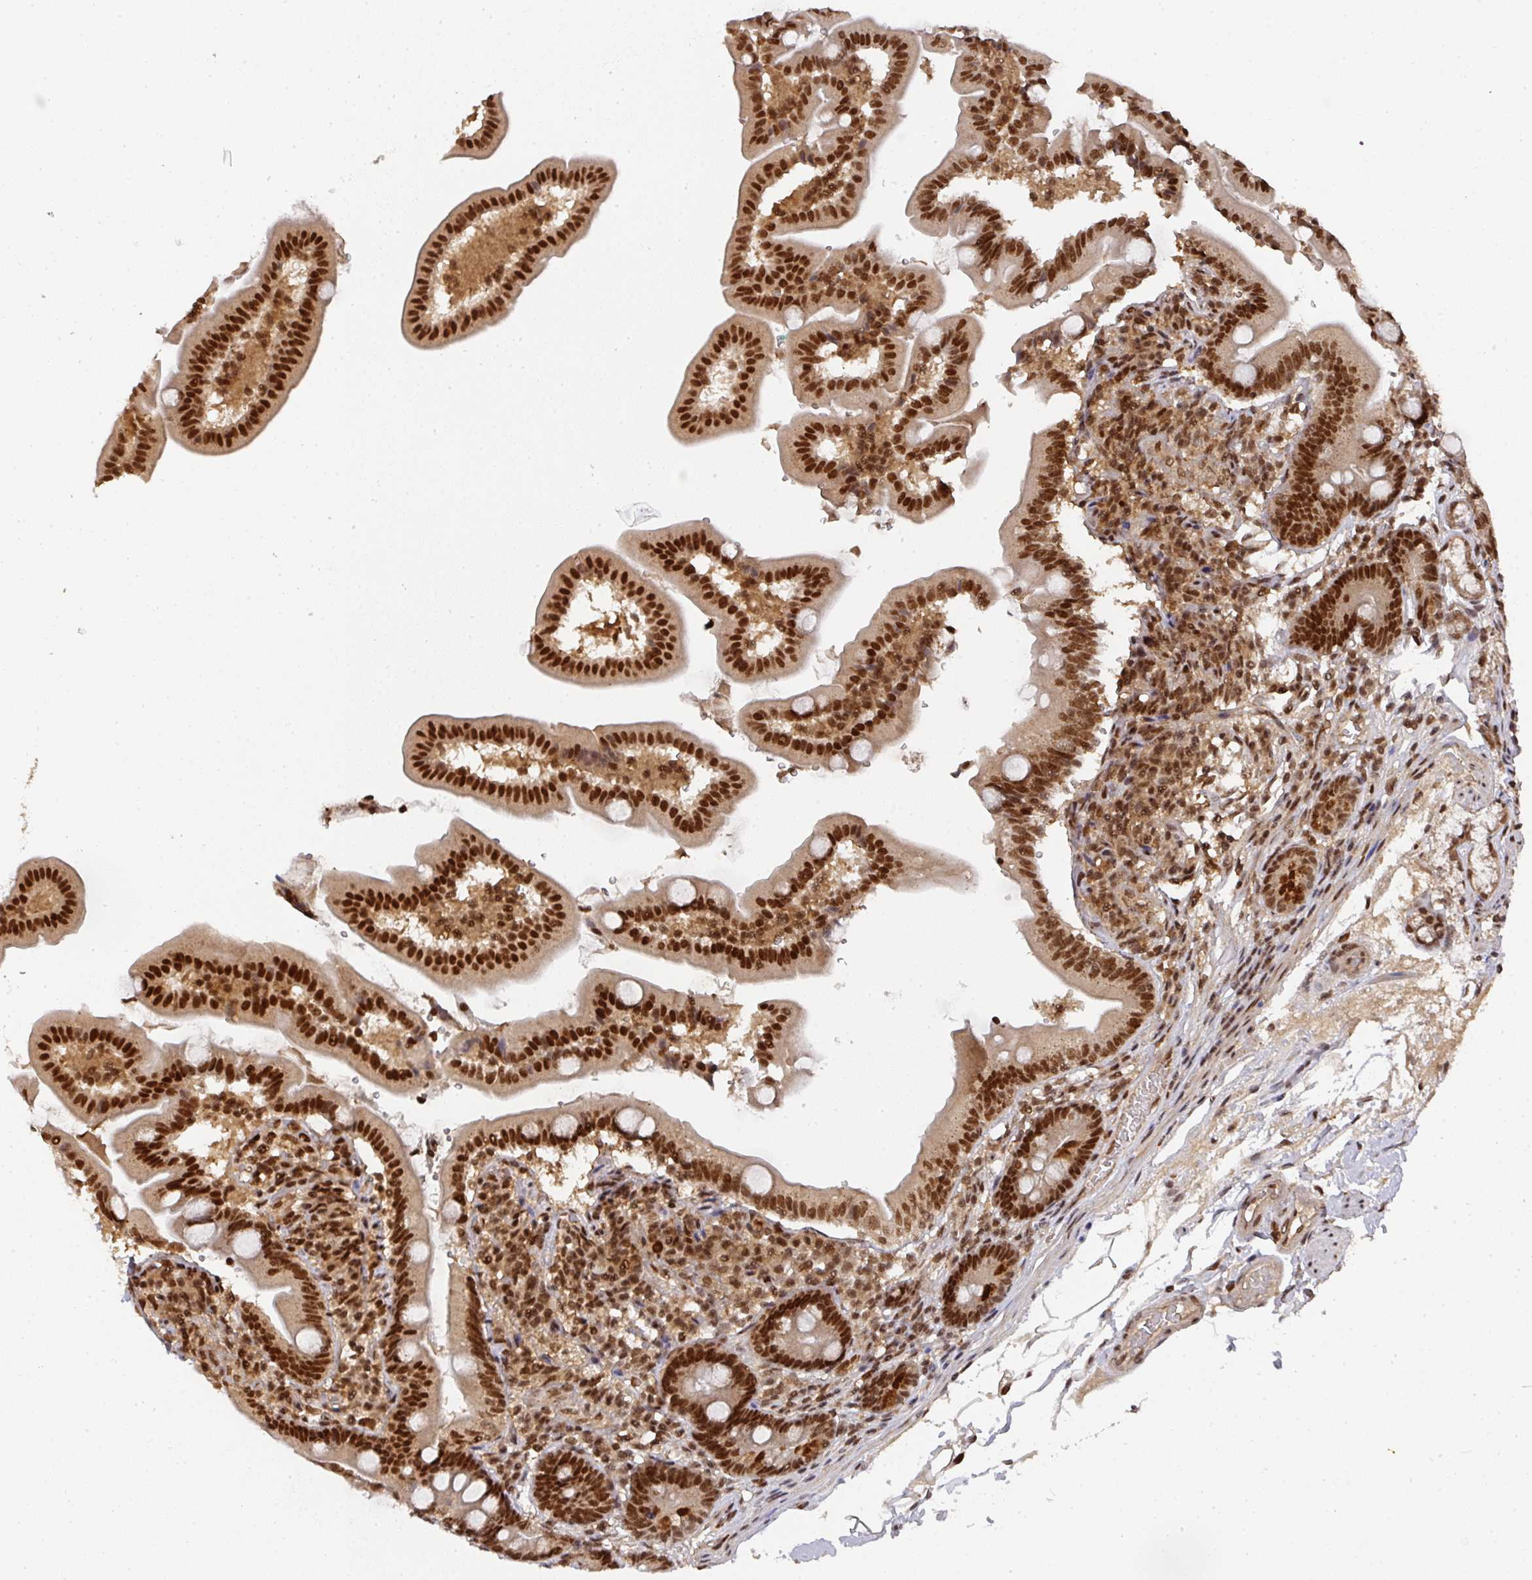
{"staining": {"intensity": "strong", "quantity": ">75%", "location": "cytoplasmic/membranous,nuclear"}, "tissue": "duodenum", "cell_type": "Glandular cells", "image_type": "normal", "snomed": [{"axis": "morphology", "description": "Normal tissue, NOS"}, {"axis": "topography", "description": "Duodenum"}], "caption": "Protein analysis of normal duodenum displays strong cytoplasmic/membranous,nuclear positivity in approximately >75% of glandular cells.", "gene": "DIDO1", "patient": {"sex": "female", "age": 67}}